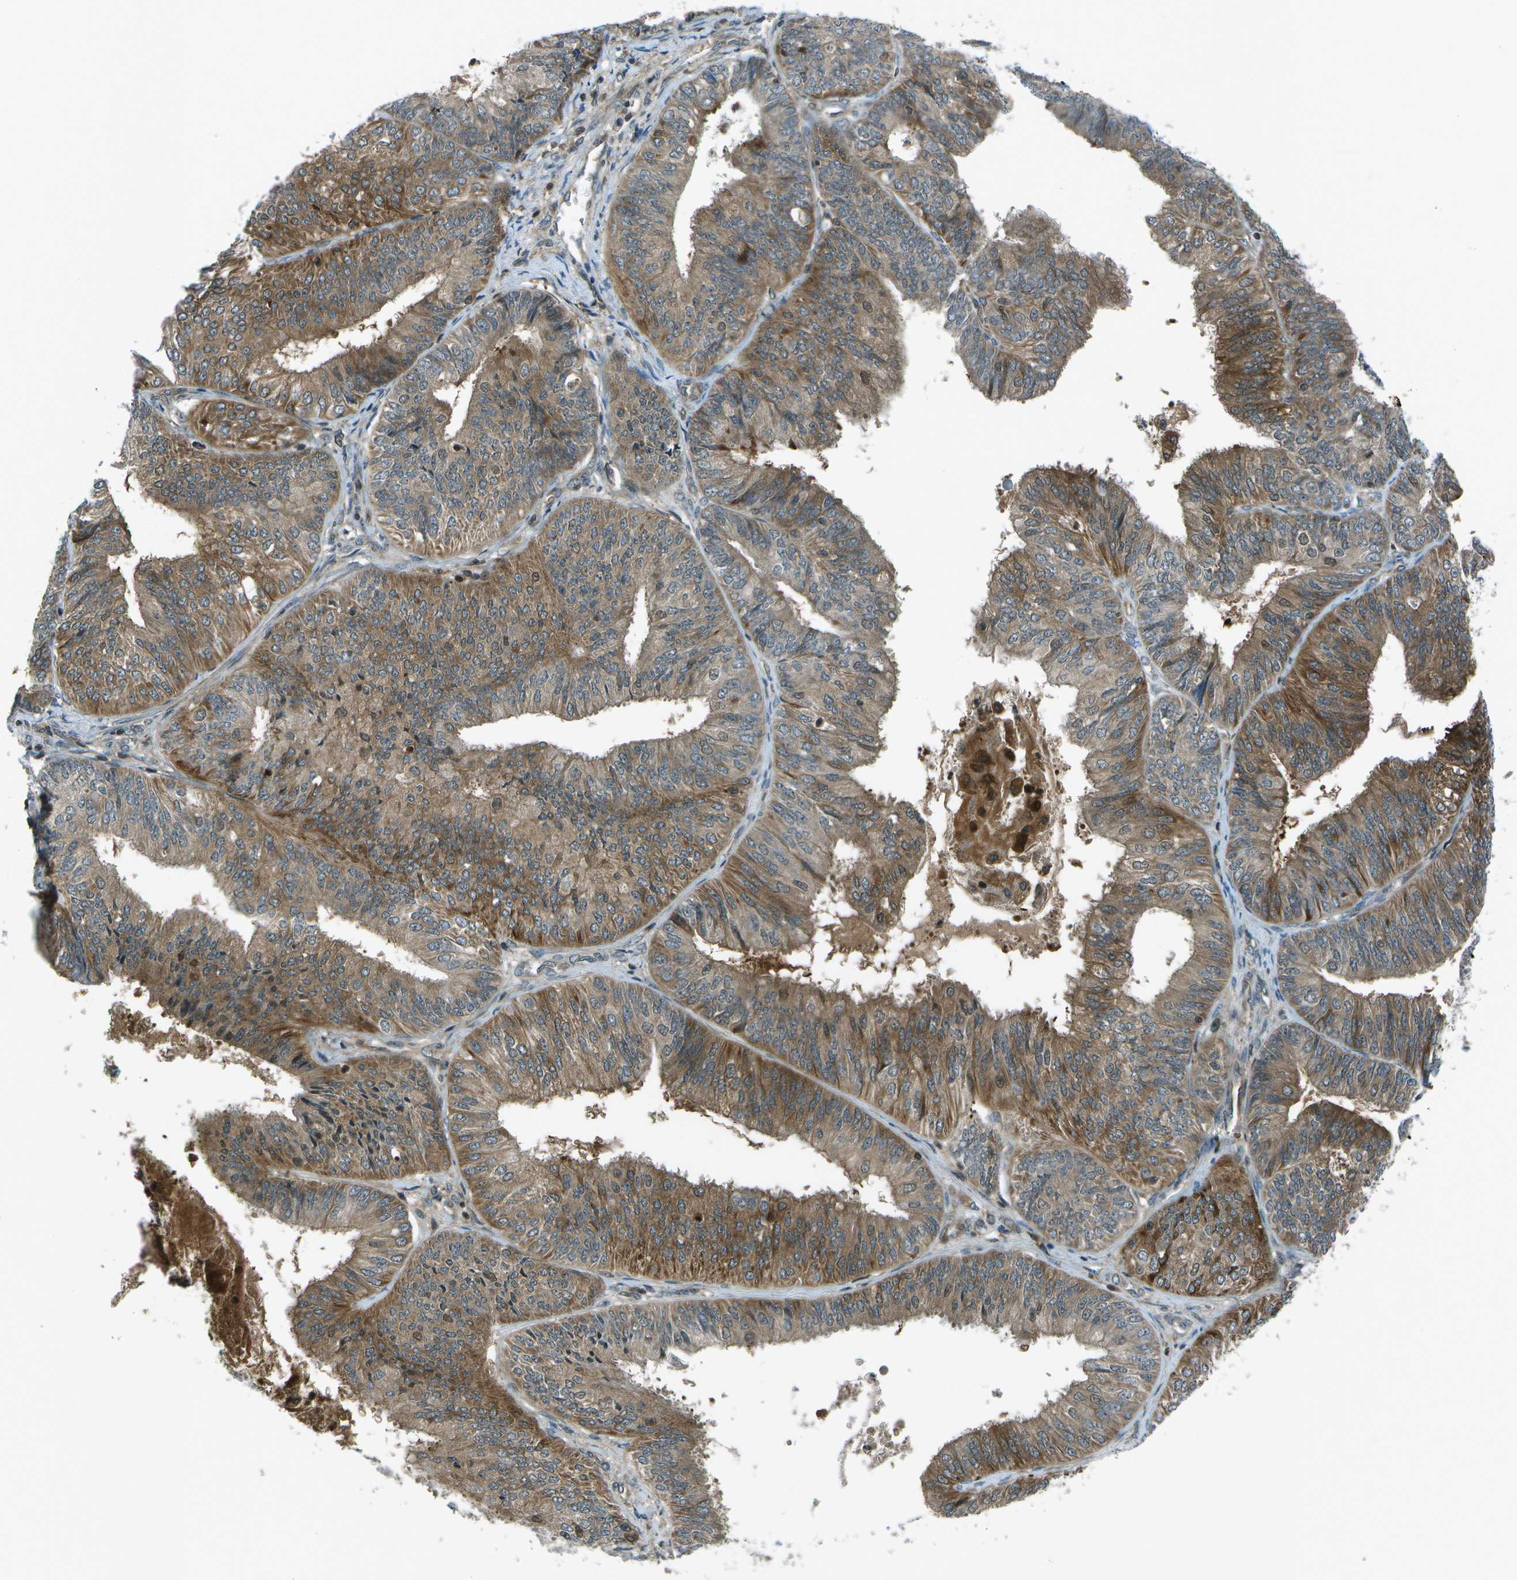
{"staining": {"intensity": "moderate", "quantity": ">75%", "location": "cytoplasmic/membranous"}, "tissue": "endometrial cancer", "cell_type": "Tumor cells", "image_type": "cancer", "snomed": [{"axis": "morphology", "description": "Adenocarcinoma, NOS"}, {"axis": "topography", "description": "Endometrium"}], "caption": "Protein positivity by immunohistochemistry (IHC) shows moderate cytoplasmic/membranous staining in approximately >75% of tumor cells in endometrial cancer.", "gene": "TMEM19", "patient": {"sex": "female", "age": 58}}